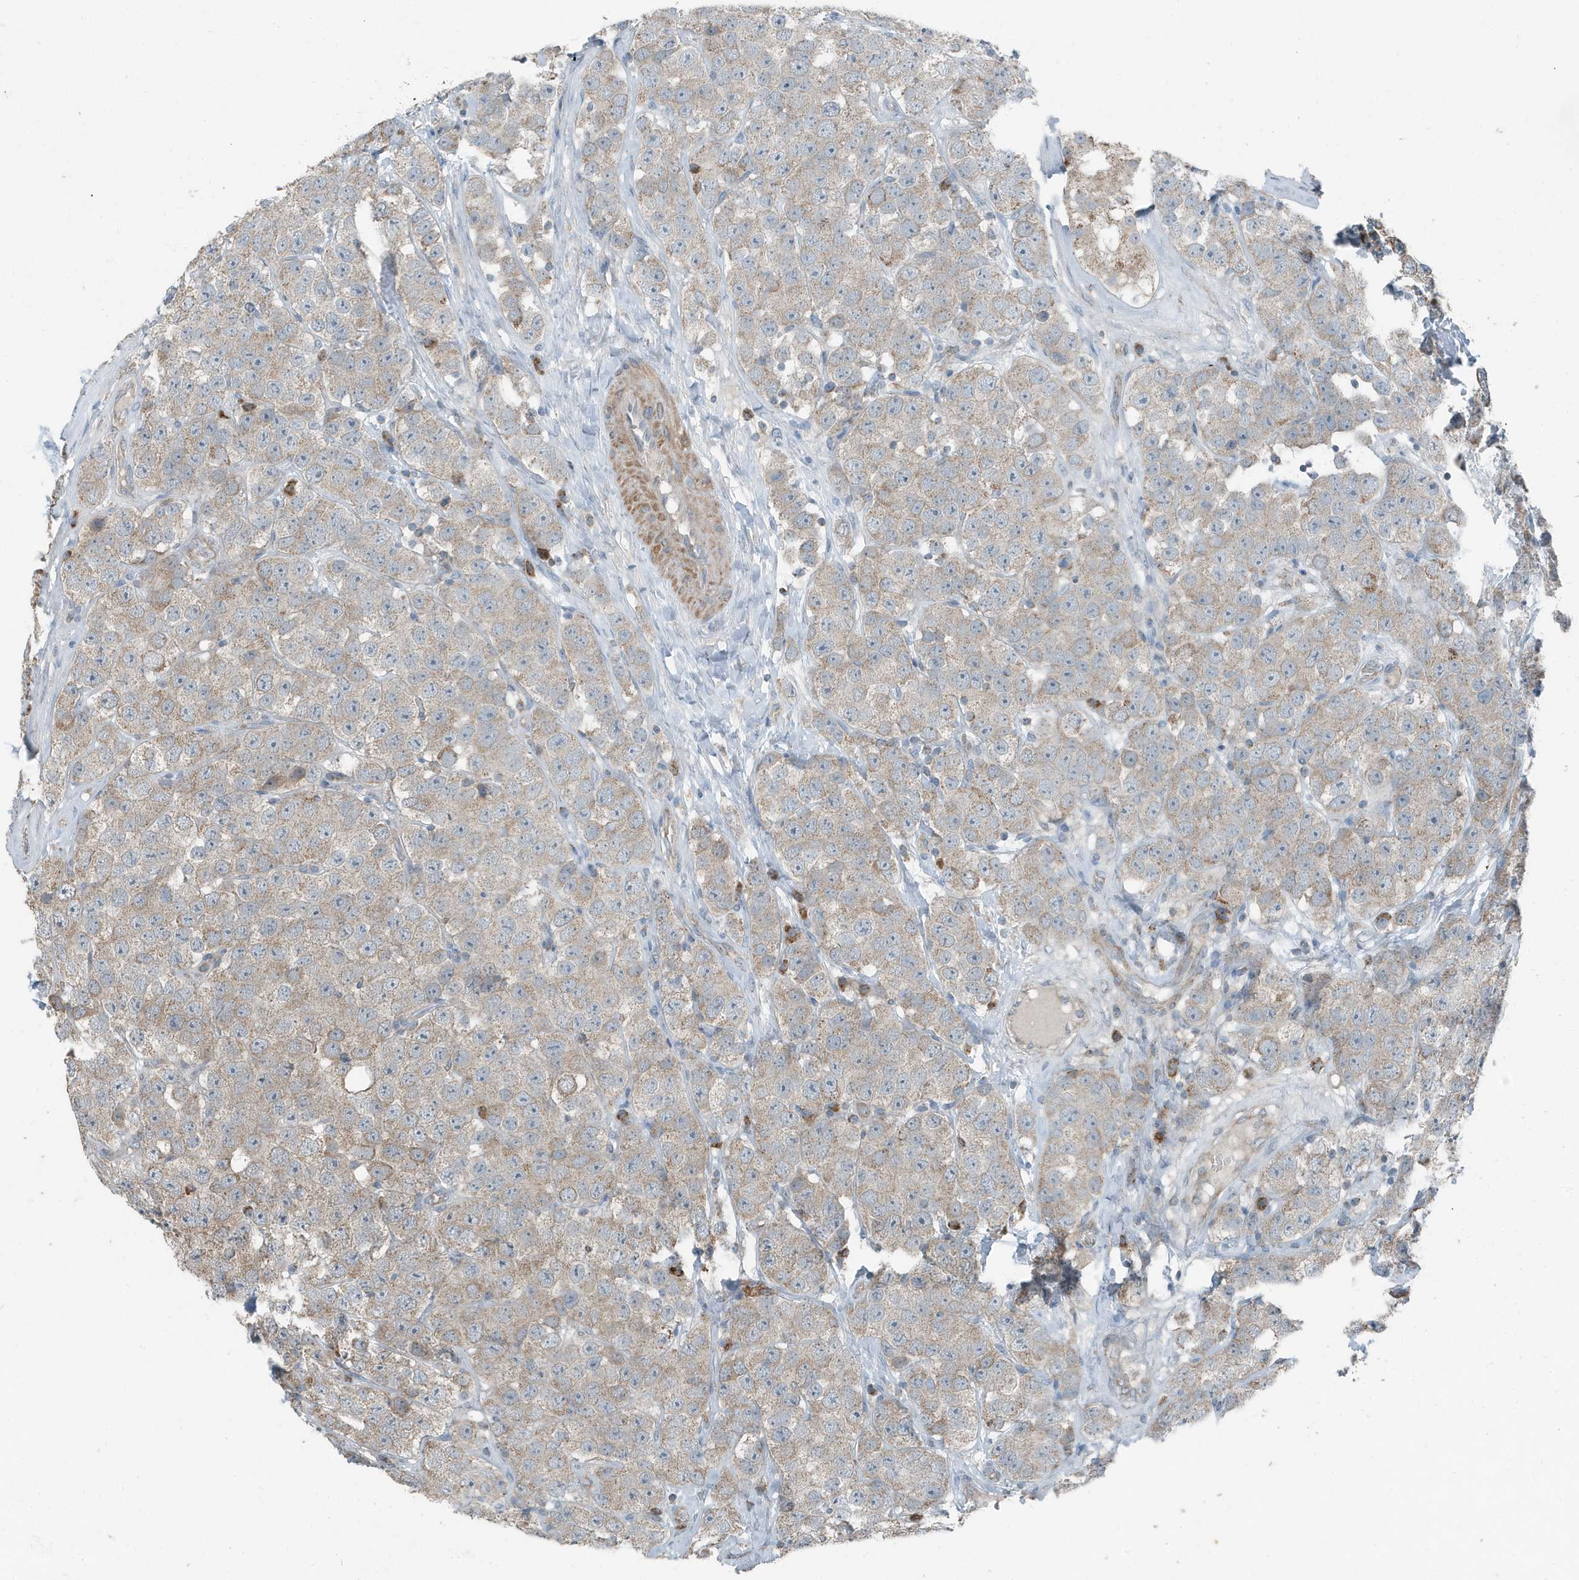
{"staining": {"intensity": "weak", "quantity": "25%-75%", "location": "cytoplasmic/membranous"}, "tissue": "testis cancer", "cell_type": "Tumor cells", "image_type": "cancer", "snomed": [{"axis": "morphology", "description": "Seminoma, NOS"}, {"axis": "topography", "description": "Testis"}], "caption": "A low amount of weak cytoplasmic/membranous expression is present in approximately 25%-75% of tumor cells in testis seminoma tissue. Nuclei are stained in blue.", "gene": "MT-CYB", "patient": {"sex": "male", "age": 28}}